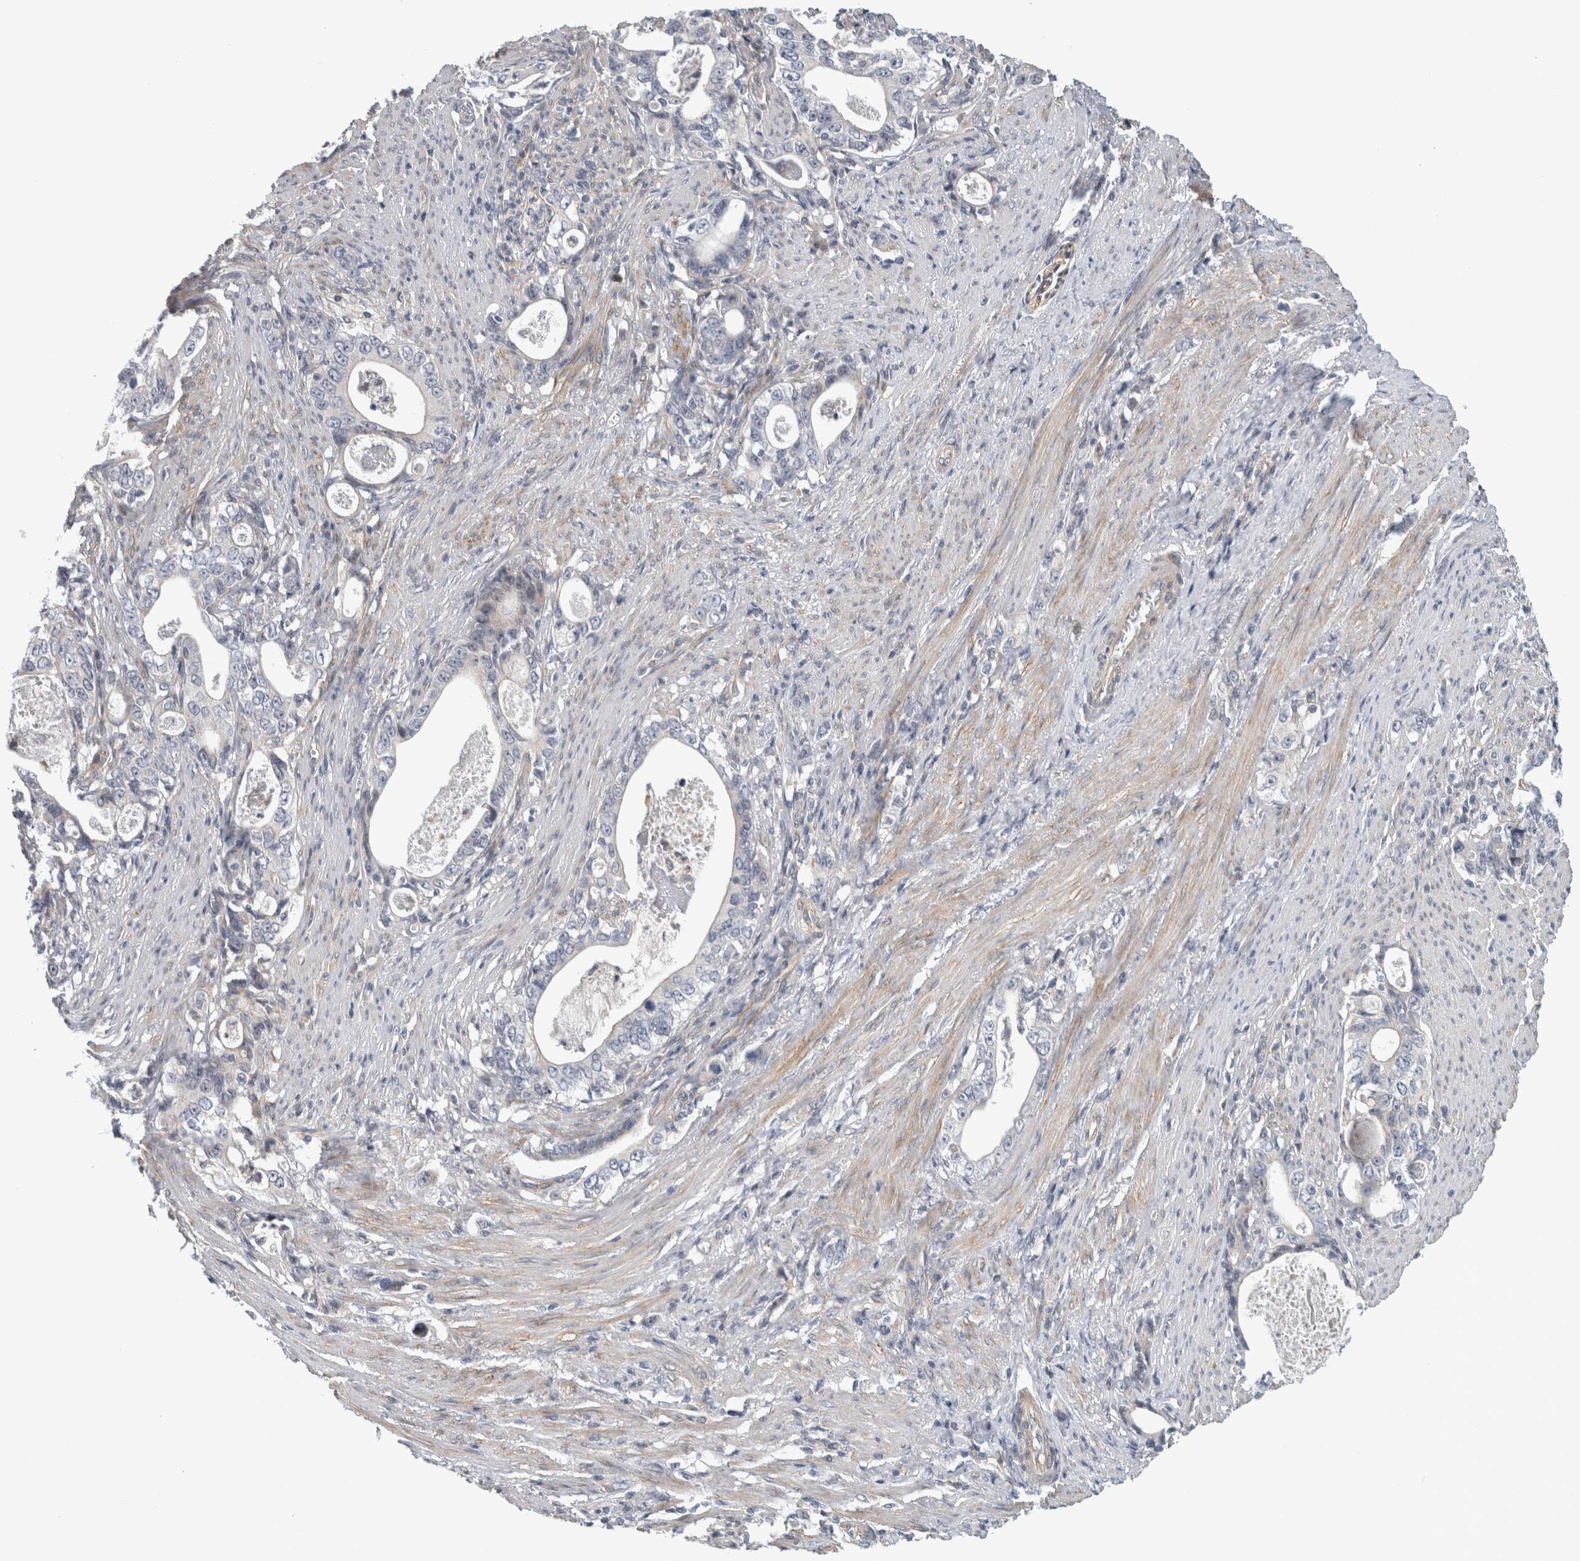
{"staining": {"intensity": "negative", "quantity": "none", "location": "none"}, "tissue": "stomach cancer", "cell_type": "Tumor cells", "image_type": "cancer", "snomed": [{"axis": "morphology", "description": "Adenocarcinoma, NOS"}, {"axis": "topography", "description": "Stomach, lower"}], "caption": "Tumor cells are negative for brown protein staining in stomach adenocarcinoma.", "gene": "ZNF804B", "patient": {"sex": "female", "age": 72}}